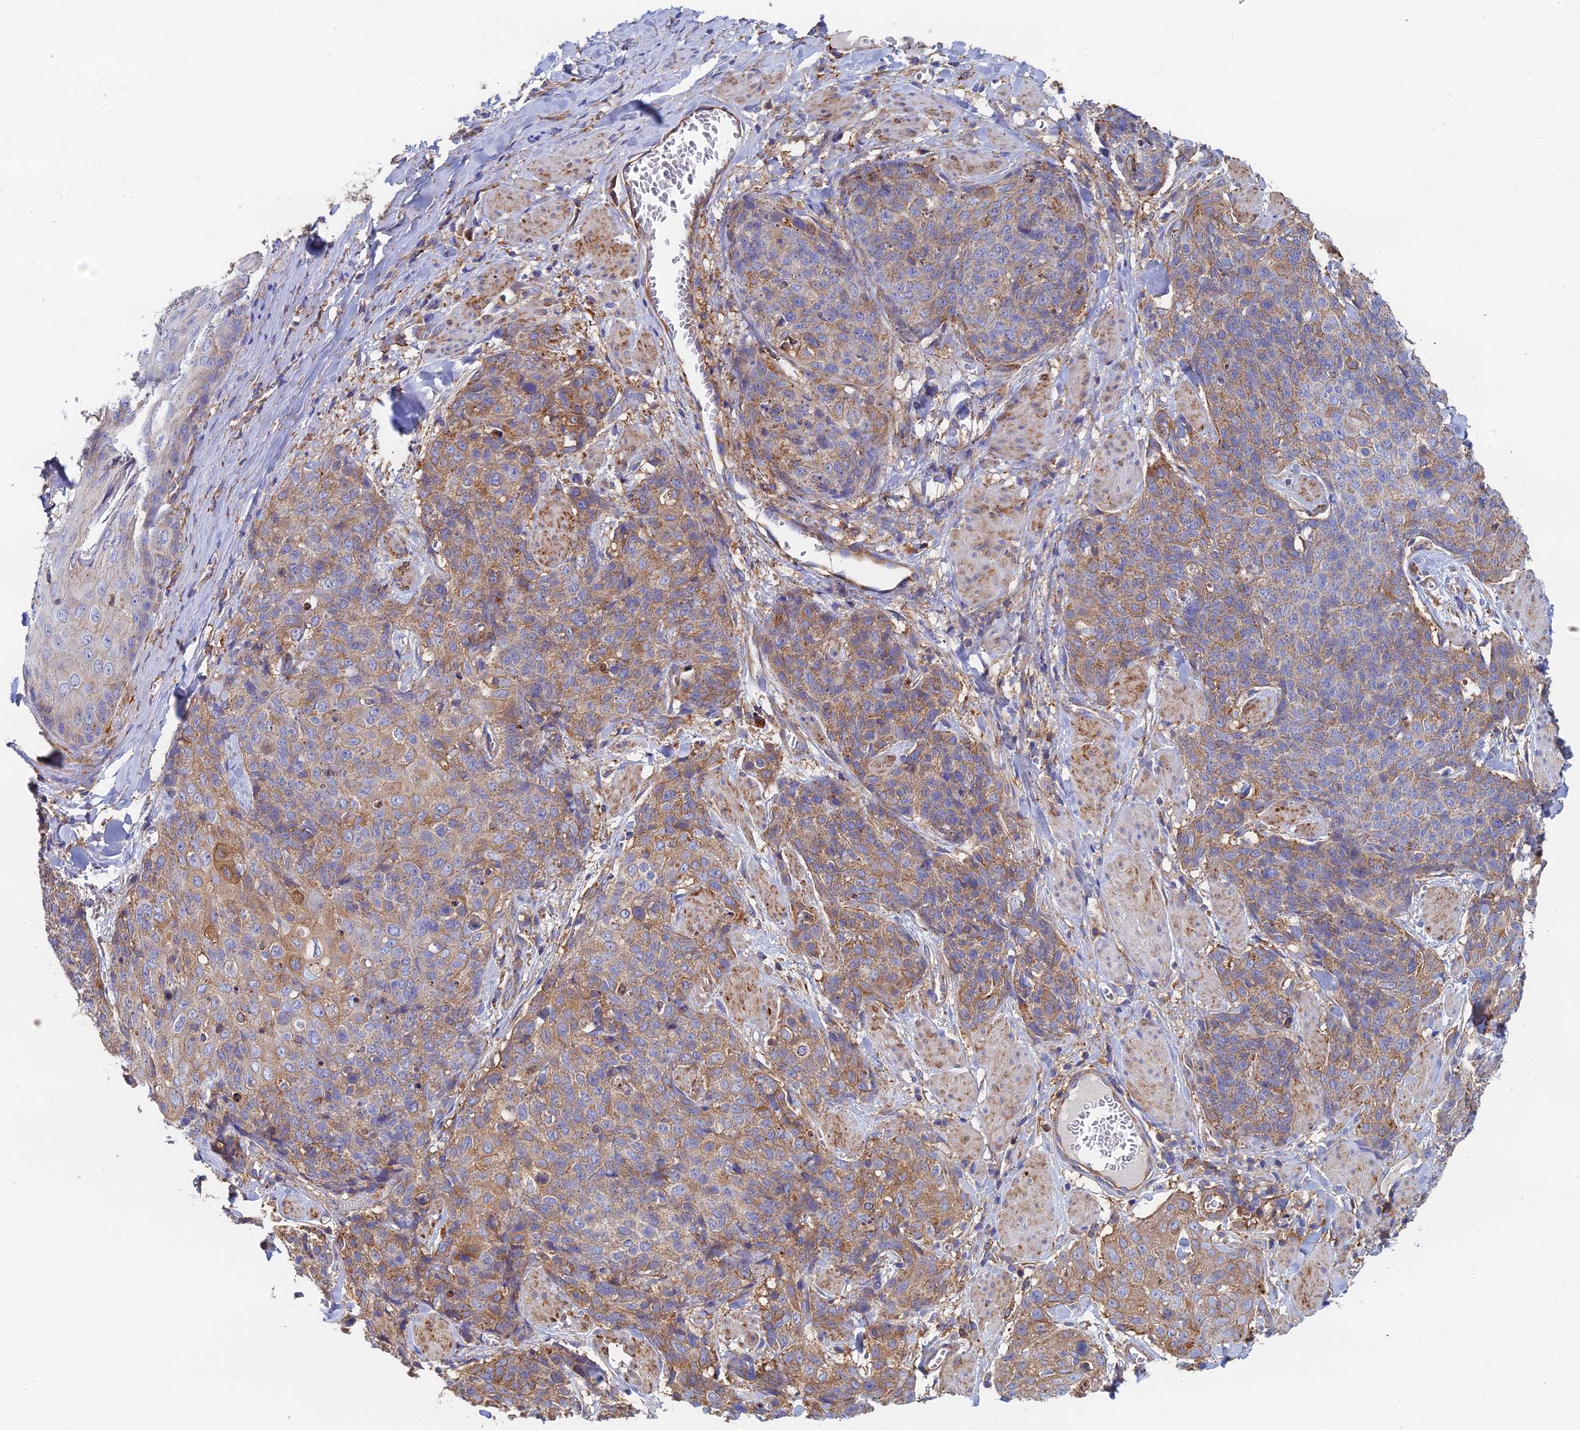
{"staining": {"intensity": "moderate", "quantity": "25%-75%", "location": "cytoplasmic/membranous"}, "tissue": "skin cancer", "cell_type": "Tumor cells", "image_type": "cancer", "snomed": [{"axis": "morphology", "description": "Squamous cell carcinoma, NOS"}, {"axis": "topography", "description": "Skin"}, {"axis": "topography", "description": "Vulva"}], "caption": "IHC of skin cancer reveals medium levels of moderate cytoplasmic/membranous staining in approximately 25%-75% of tumor cells.", "gene": "GPR42", "patient": {"sex": "female", "age": 85}}